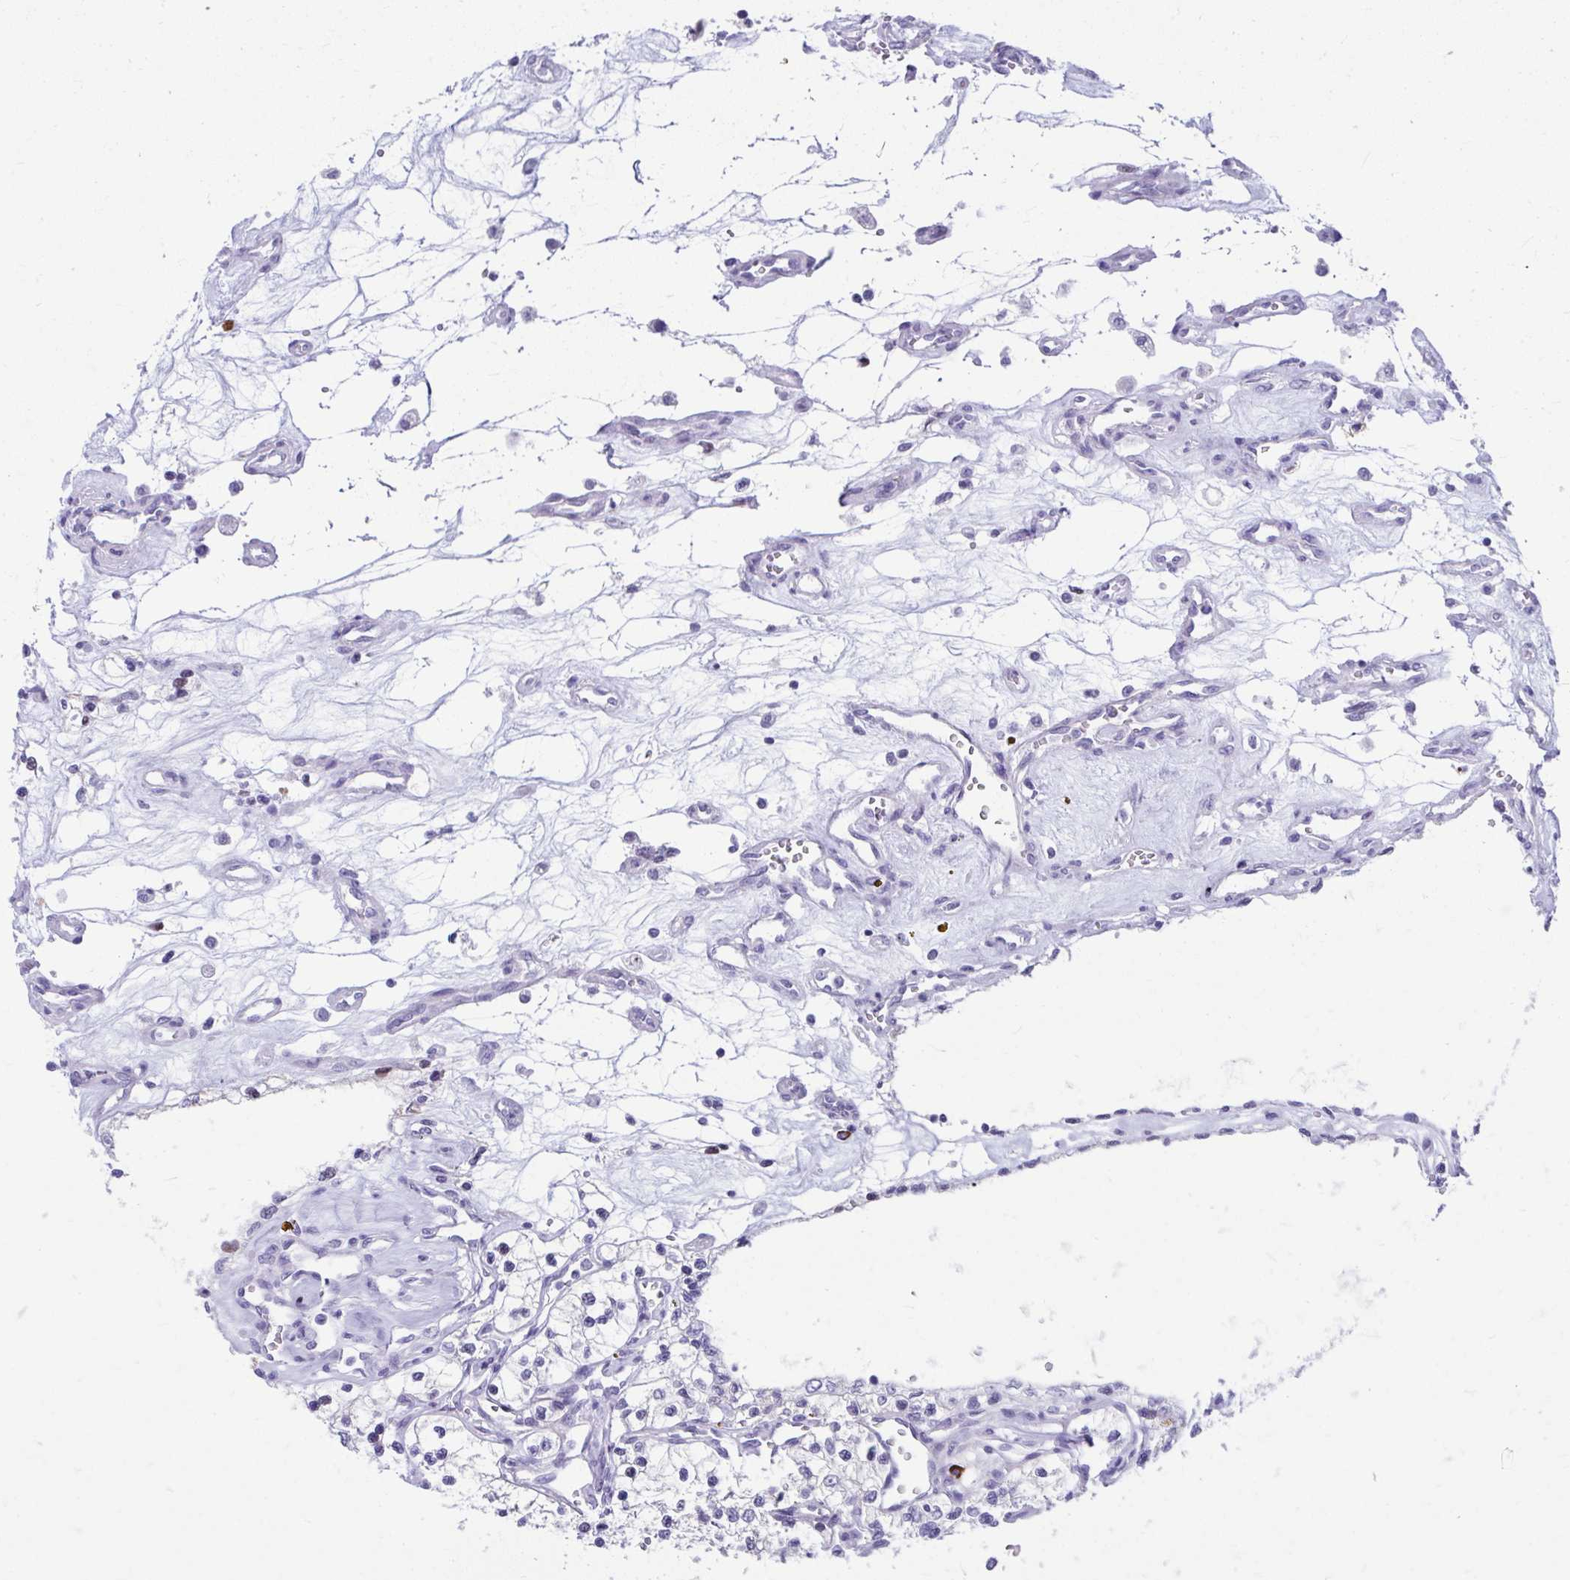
{"staining": {"intensity": "negative", "quantity": "none", "location": "none"}, "tissue": "renal cancer", "cell_type": "Tumor cells", "image_type": "cancer", "snomed": [{"axis": "morphology", "description": "Adenocarcinoma, NOS"}, {"axis": "topography", "description": "Kidney"}], "caption": "DAB immunohistochemical staining of human renal cancer (adenocarcinoma) reveals no significant expression in tumor cells.", "gene": "ISL1", "patient": {"sex": "female", "age": 69}}